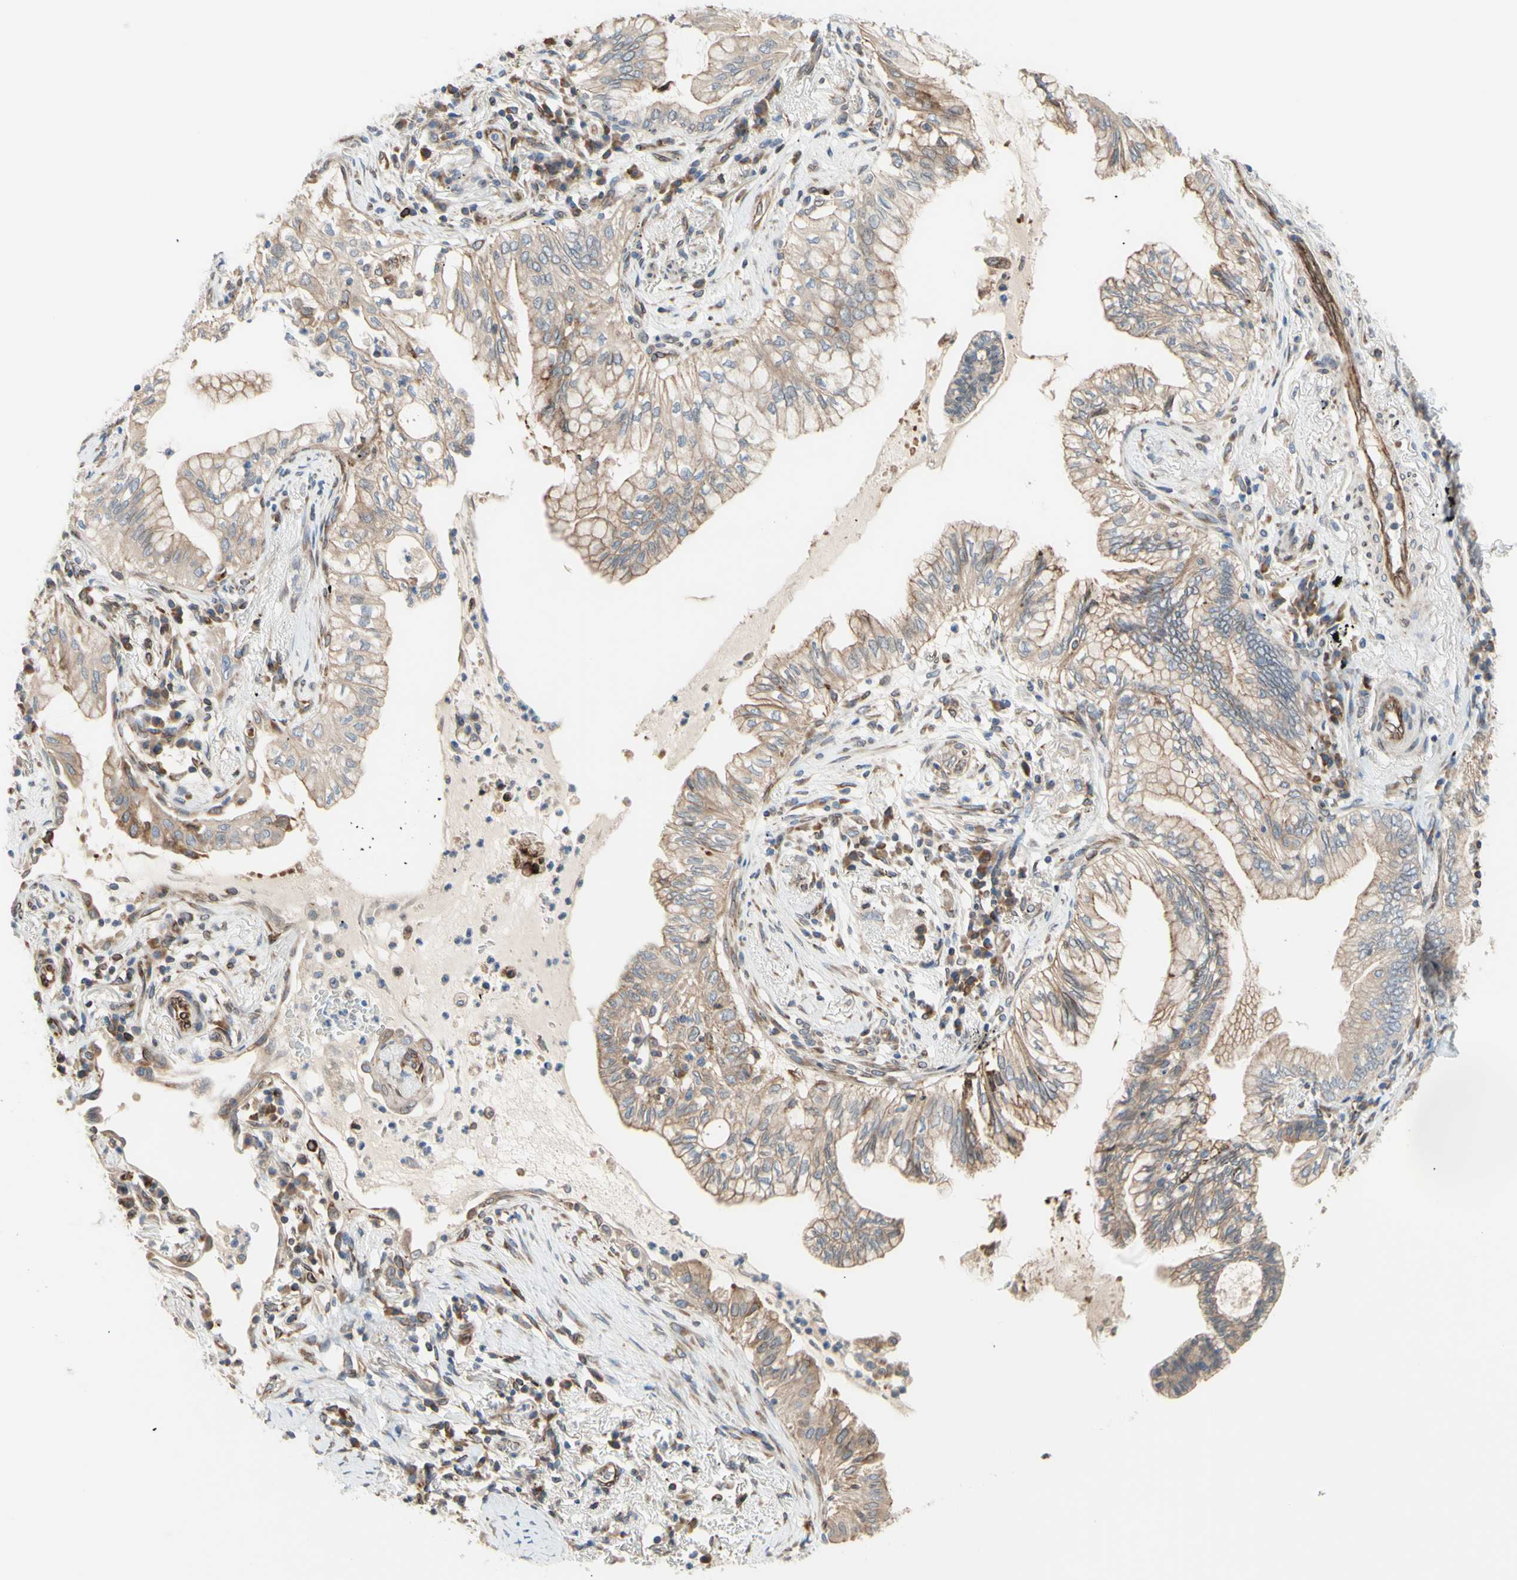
{"staining": {"intensity": "moderate", "quantity": ">75%", "location": "cytoplasmic/membranous"}, "tissue": "lung cancer", "cell_type": "Tumor cells", "image_type": "cancer", "snomed": [{"axis": "morphology", "description": "Adenocarcinoma, NOS"}, {"axis": "topography", "description": "Lung"}], "caption": "This is an image of immunohistochemistry (IHC) staining of lung adenocarcinoma, which shows moderate positivity in the cytoplasmic/membranous of tumor cells.", "gene": "TRAF2", "patient": {"sex": "female", "age": 70}}